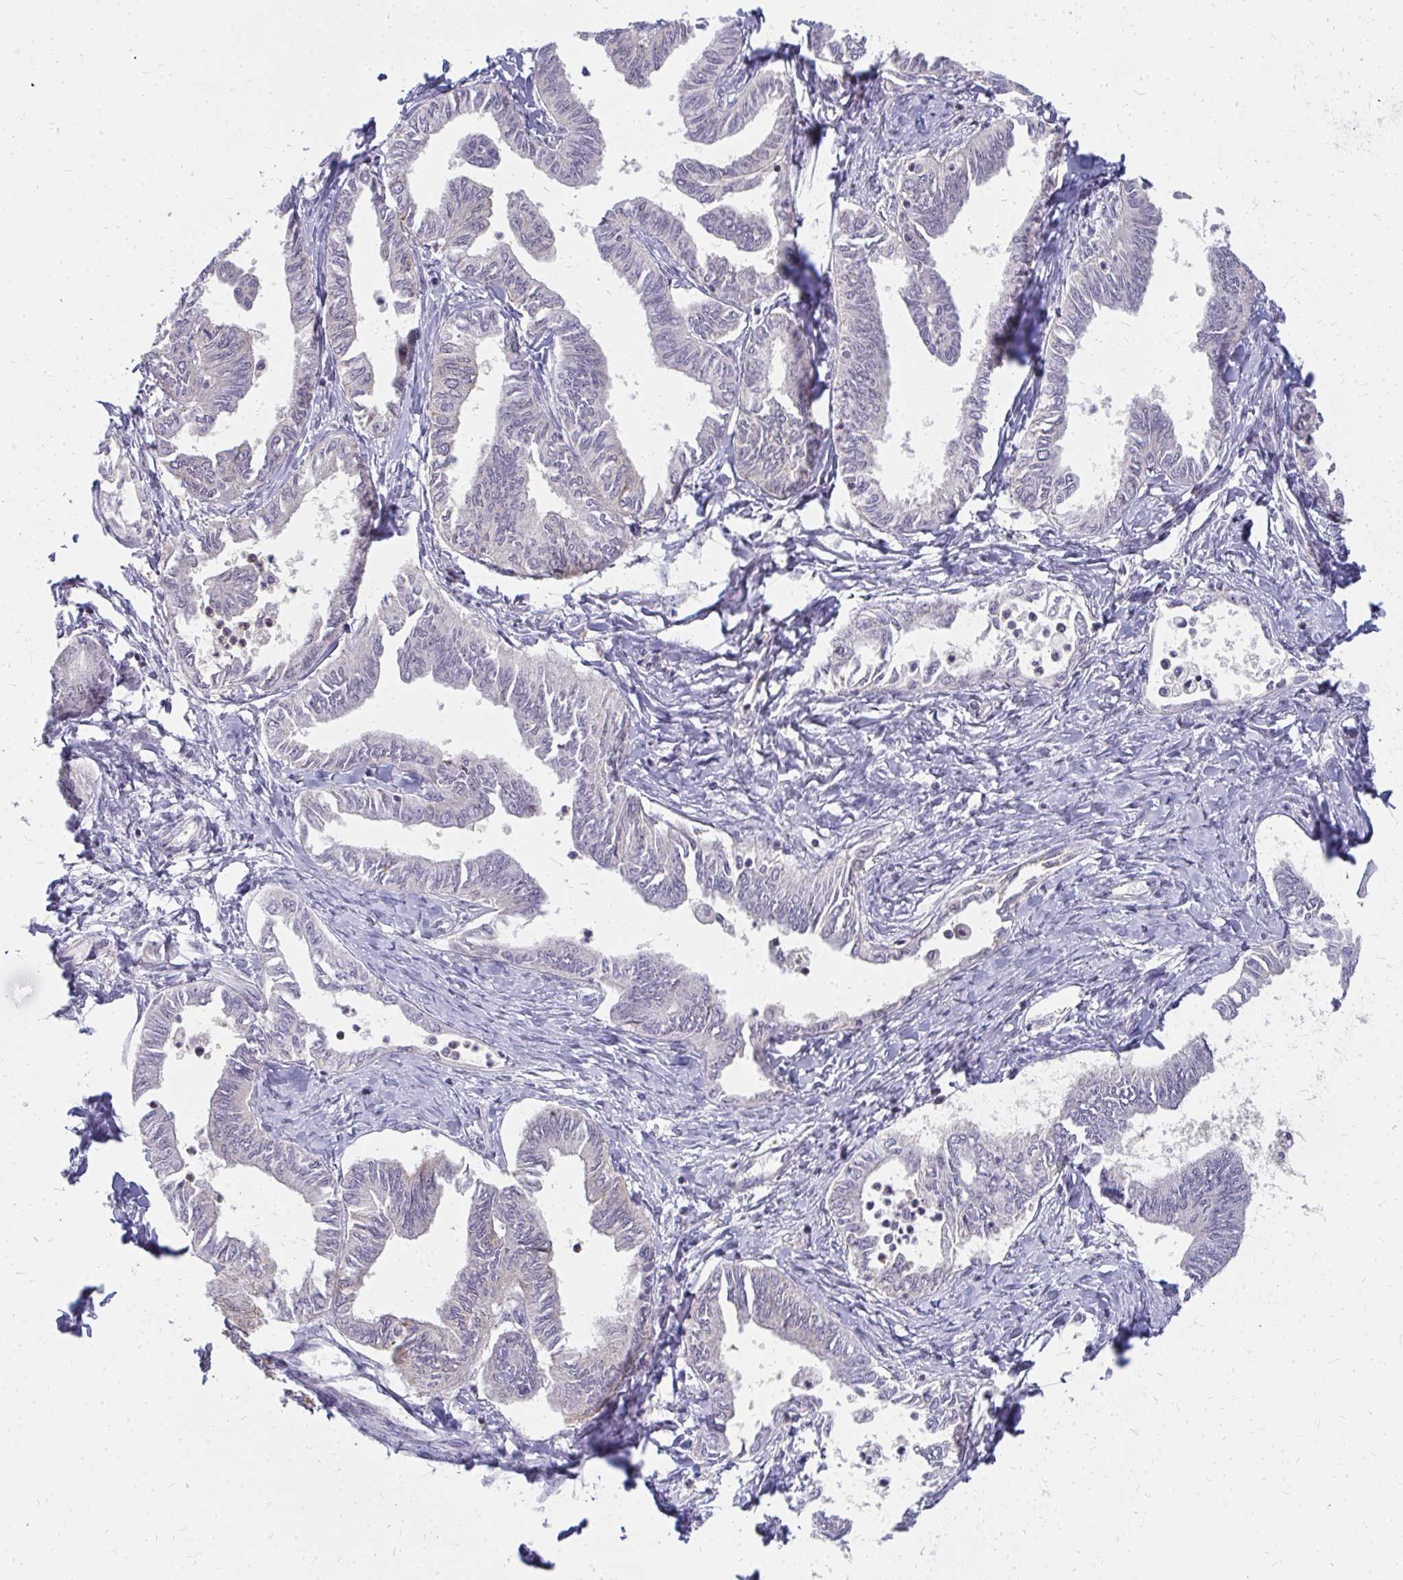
{"staining": {"intensity": "negative", "quantity": "none", "location": "none"}, "tissue": "ovarian cancer", "cell_type": "Tumor cells", "image_type": "cancer", "snomed": [{"axis": "morphology", "description": "Carcinoma, endometroid"}, {"axis": "topography", "description": "Ovary"}], "caption": "Histopathology image shows no significant protein expression in tumor cells of ovarian cancer.", "gene": "FAM9A", "patient": {"sex": "female", "age": 70}}